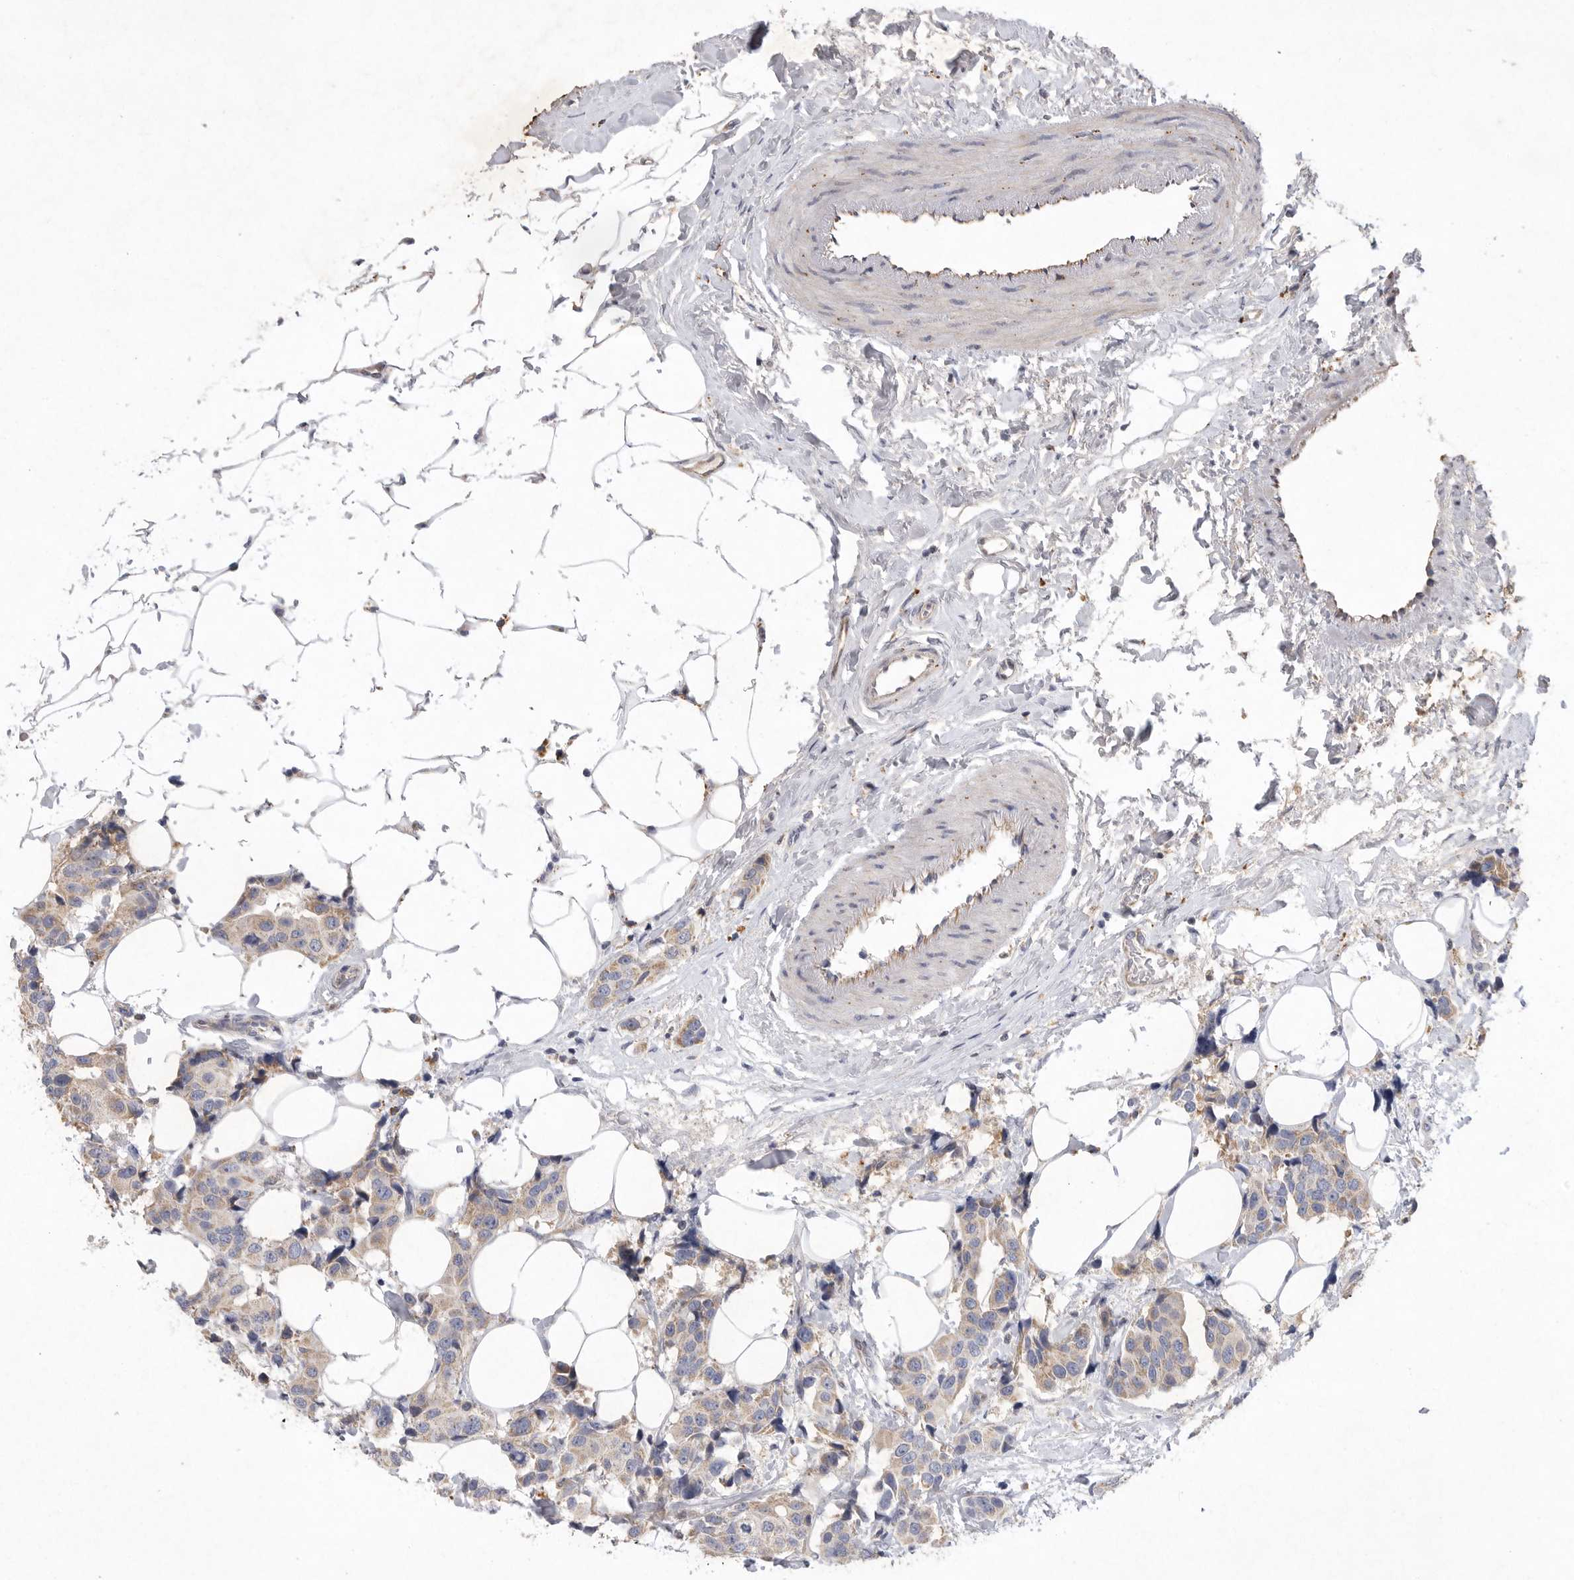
{"staining": {"intensity": "weak", "quantity": "25%-75%", "location": "cytoplasmic/membranous"}, "tissue": "breast cancer", "cell_type": "Tumor cells", "image_type": "cancer", "snomed": [{"axis": "morphology", "description": "Normal tissue, NOS"}, {"axis": "morphology", "description": "Duct carcinoma"}, {"axis": "topography", "description": "Breast"}], "caption": "Invasive ductal carcinoma (breast) stained with a protein marker exhibits weak staining in tumor cells.", "gene": "MRPL41", "patient": {"sex": "female", "age": 39}}